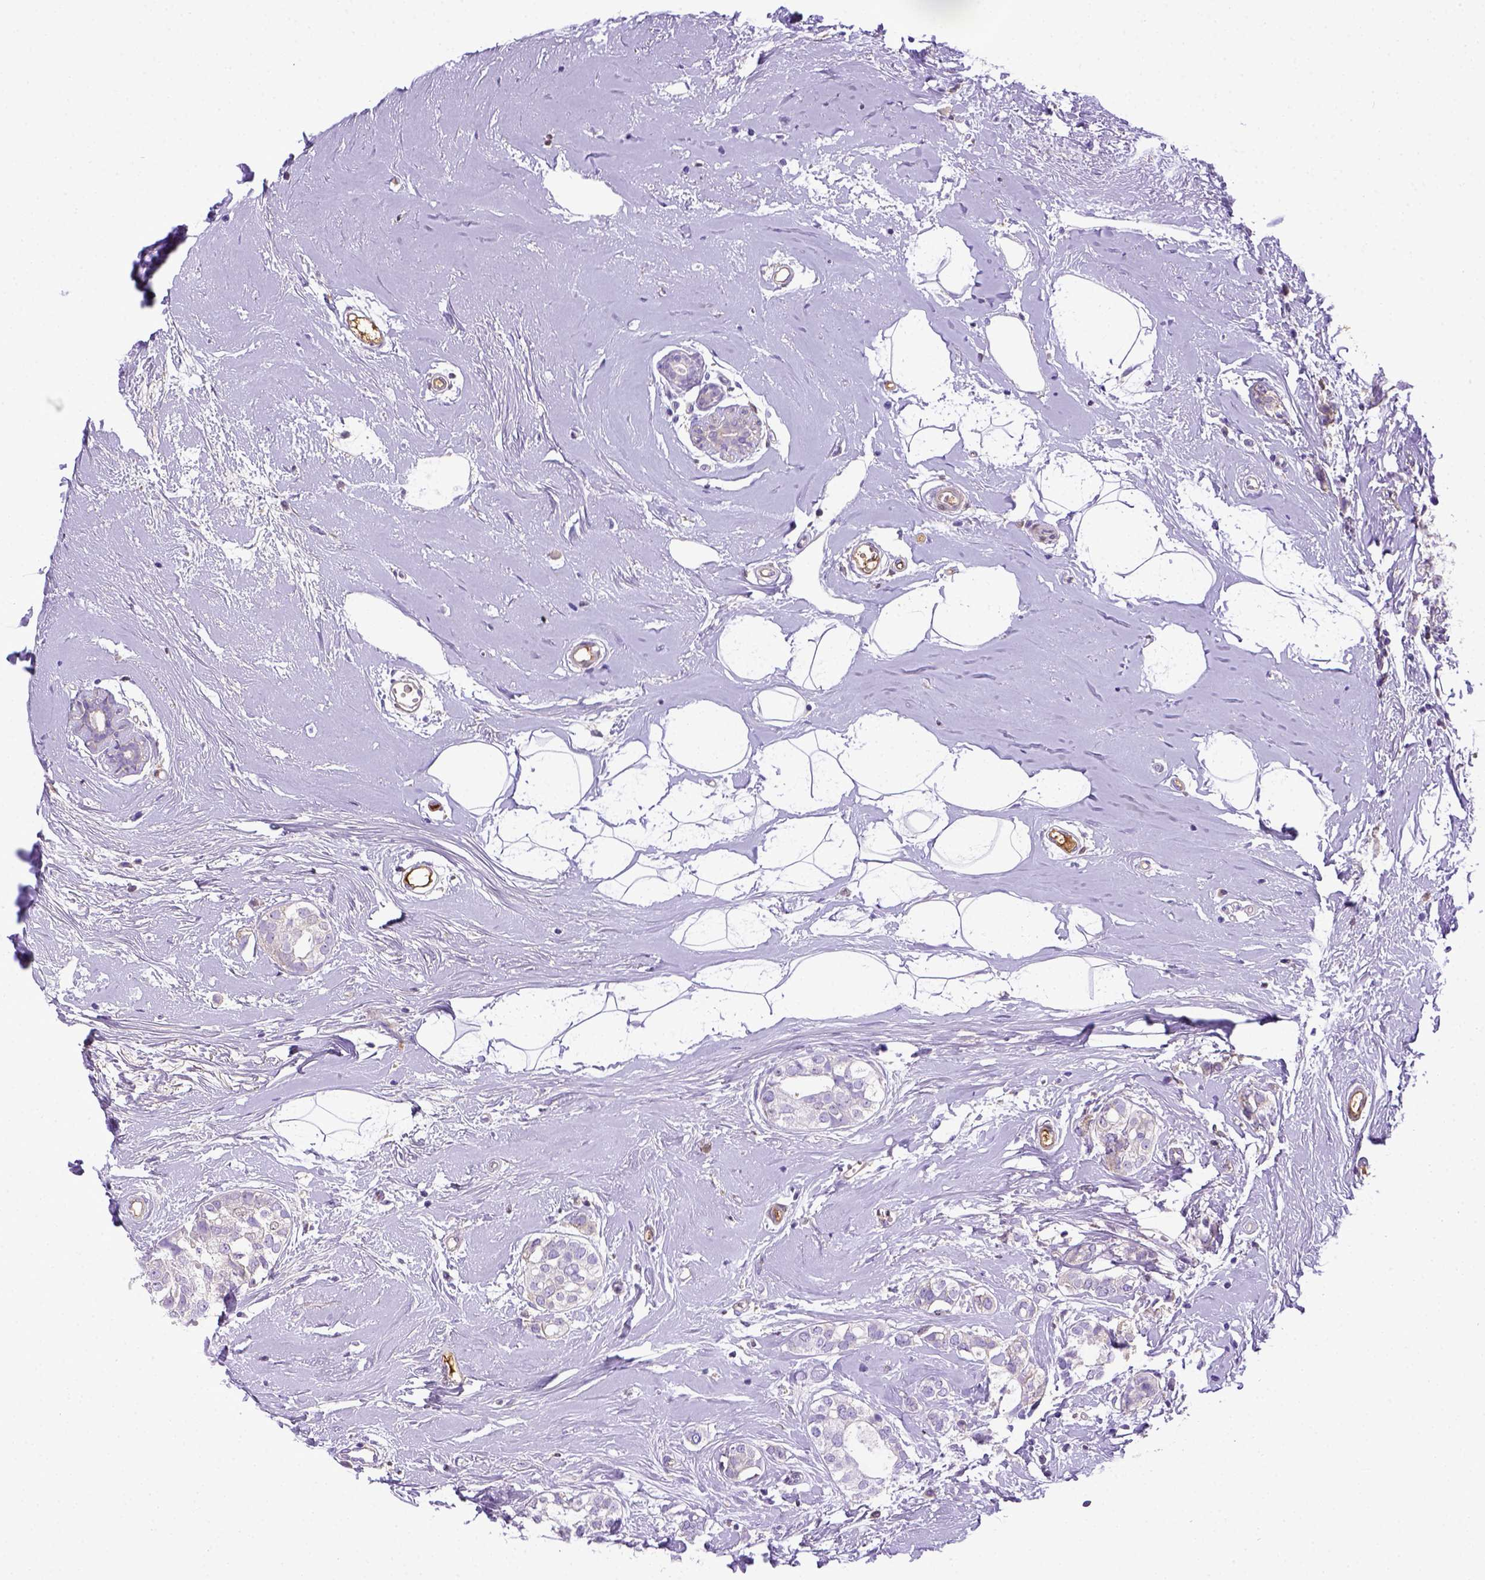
{"staining": {"intensity": "negative", "quantity": "none", "location": "none"}, "tissue": "breast cancer", "cell_type": "Tumor cells", "image_type": "cancer", "snomed": [{"axis": "morphology", "description": "Duct carcinoma"}, {"axis": "topography", "description": "Breast"}], "caption": "This is an immunohistochemistry histopathology image of human breast infiltrating ductal carcinoma. There is no staining in tumor cells.", "gene": "ITIH4", "patient": {"sex": "female", "age": 40}}